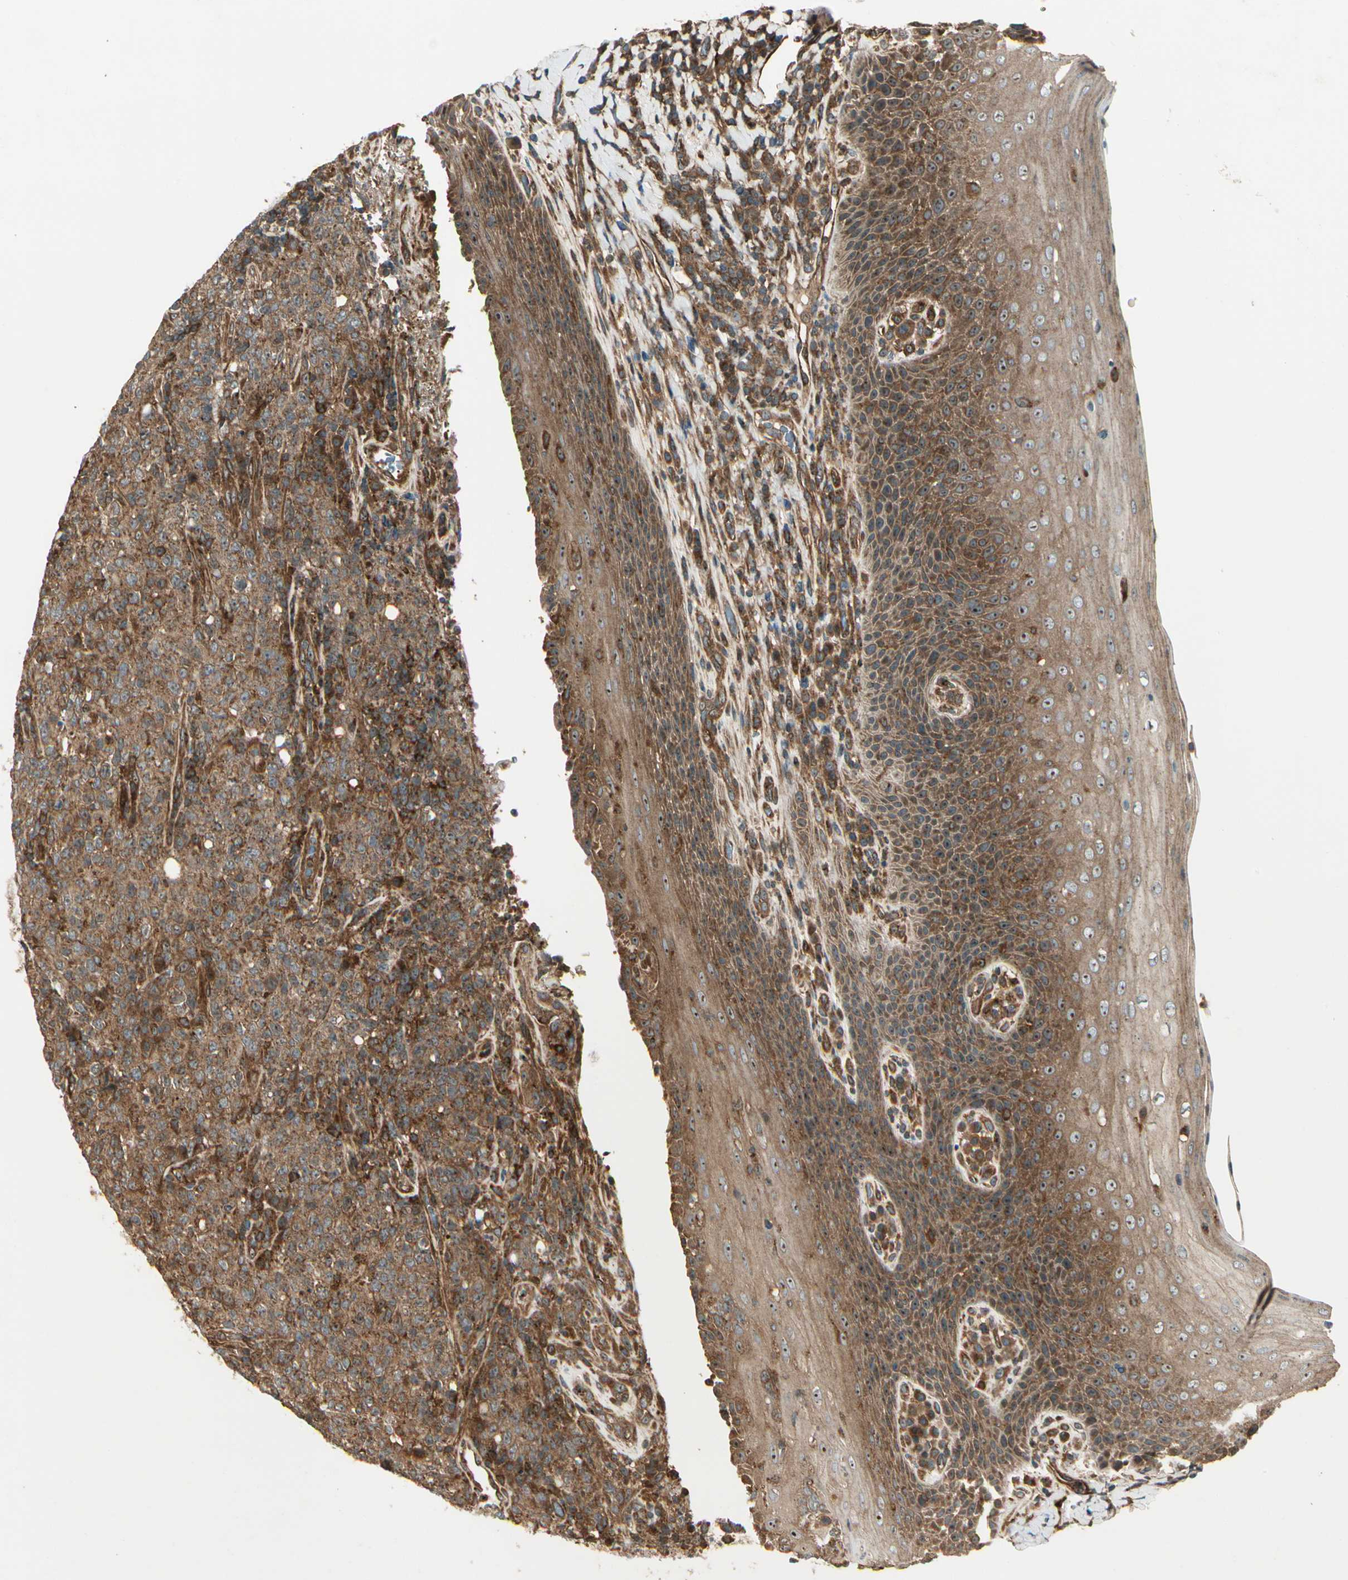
{"staining": {"intensity": "strong", "quantity": ">75%", "location": "cytoplasmic/membranous"}, "tissue": "lymphoma", "cell_type": "Tumor cells", "image_type": "cancer", "snomed": [{"axis": "morphology", "description": "Malignant lymphoma, non-Hodgkin's type, High grade"}, {"axis": "topography", "description": "Tonsil"}], "caption": "Immunohistochemical staining of human lymphoma shows high levels of strong cytoplasmic/membranous protein staining in about >75% of tumor cells.", "gene": "FKBP15", "patient": {"sex": "female", "age": 36}}